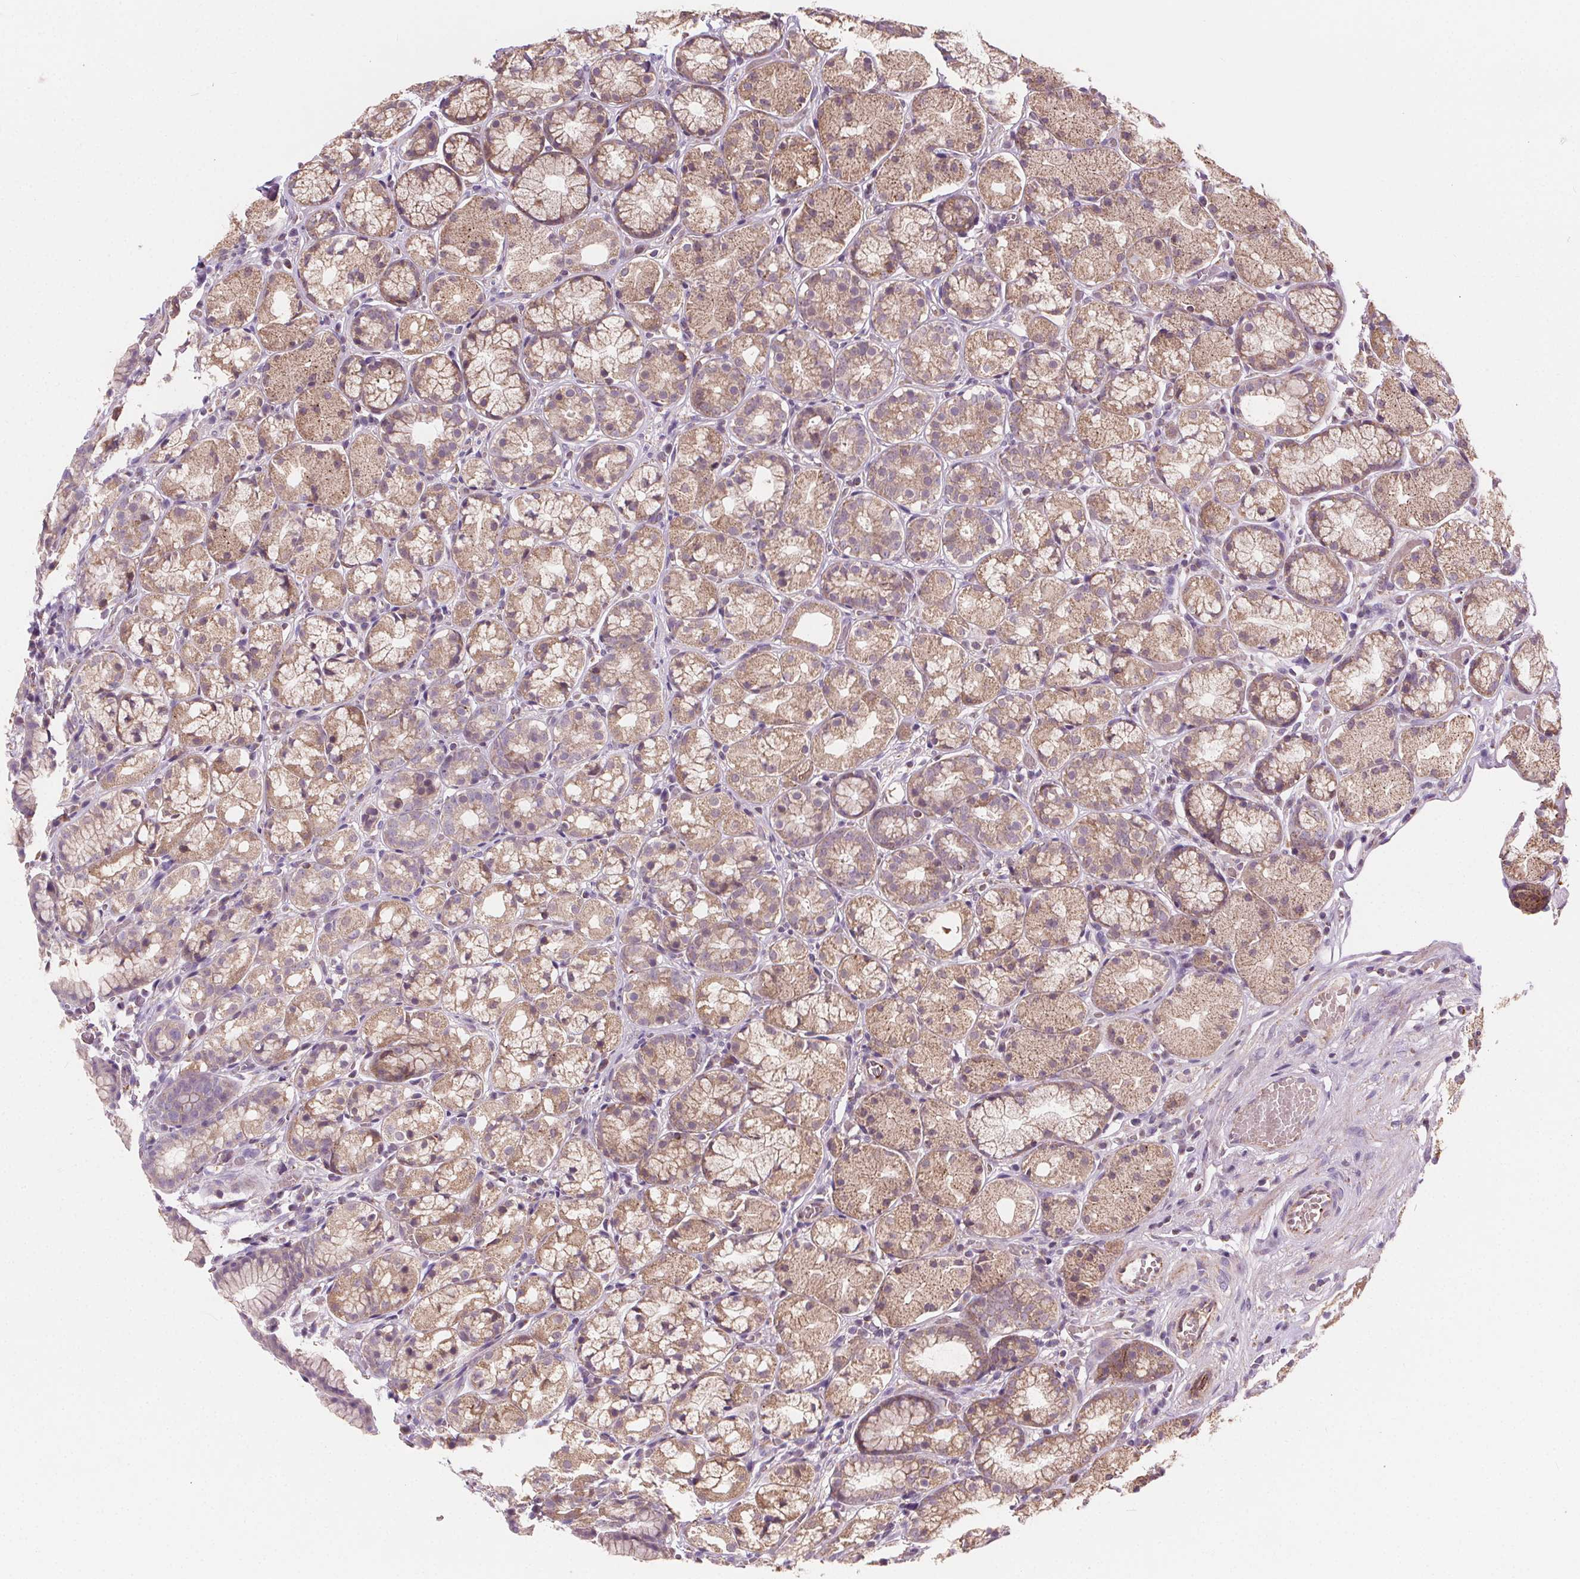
{"staining": {"intensity": "moderate", "quantity": ">75%", "location": "cytoplasmic/membranous"}, "tissue": "stomach", "cell_type": "Glandular cells", "image_type": "normal", "snomed": [{"axis": "morphology", "description": "Normal tissue, NOS"}, {"axis": "topography", "description": "Smooth muscle"}, {"axis": "topography", "description": "Stomach"}], "caption": "The immunohistochemical stain shows moderate cytoplasmic/membranous staining in glandular cells of benign stomach.", "gene": "GOLT1B", "patient": {"sex": "male", "age": 70}}